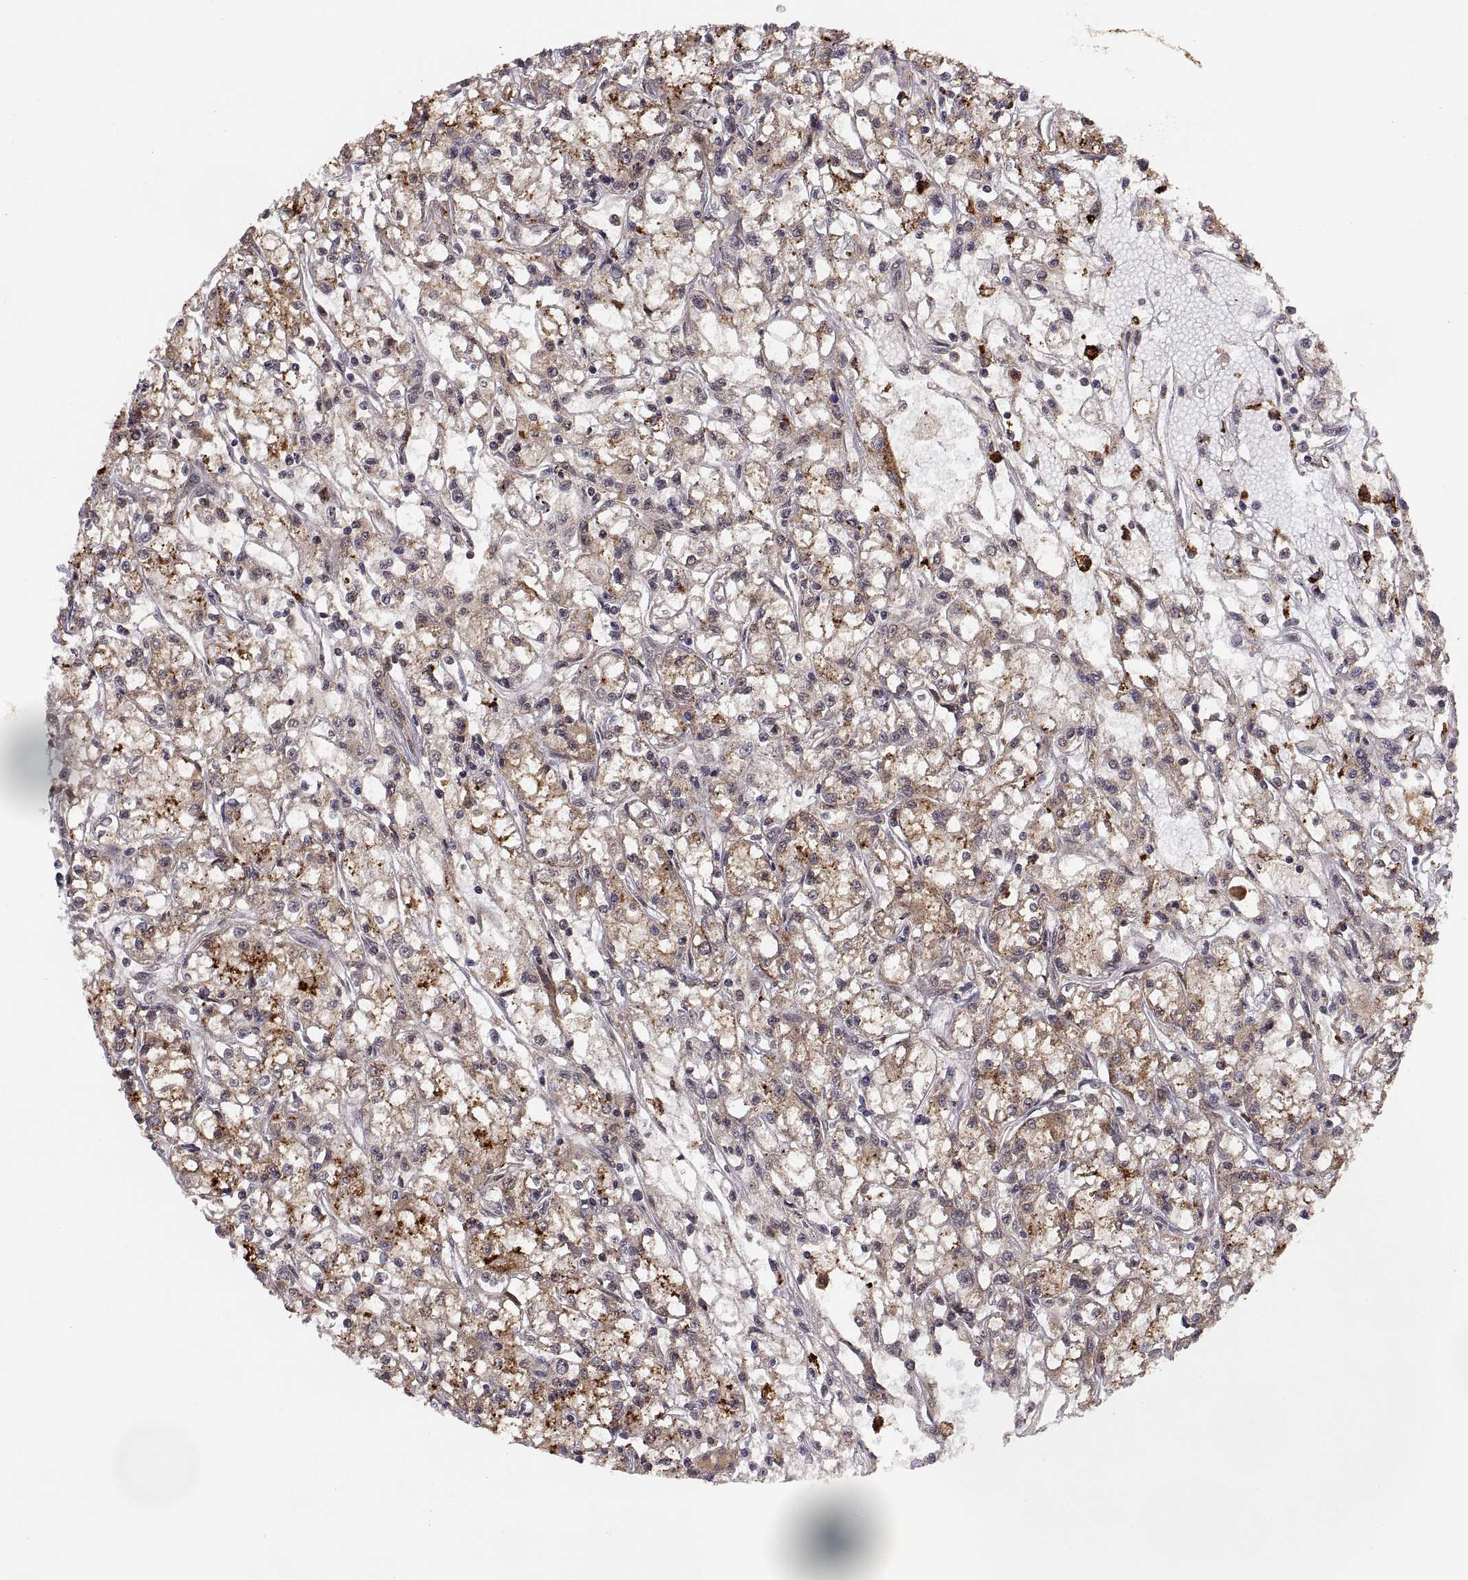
{"staining": {"intensity": "moderate", "quantity": "25%-75%", "location": "cytoplasmic/membranous"}, "tissue": "renal cancer", "cell_type": "Tumor cells", "image_type": "cancer", "snomed": [{"axis": "morphology", "description": "Adenocarcinoma, NOS"}, {"axis": "topography", "description": "Kidney"}], "caption": "Renal adenocarcinoma tissue displays moderate cytoplasmic/membranous staining in about 25%-75% of tumor cells, visualized by immunohistochemistry.", "gene": "PSMC2", "patient": {"sex": "female", "age": 59}}